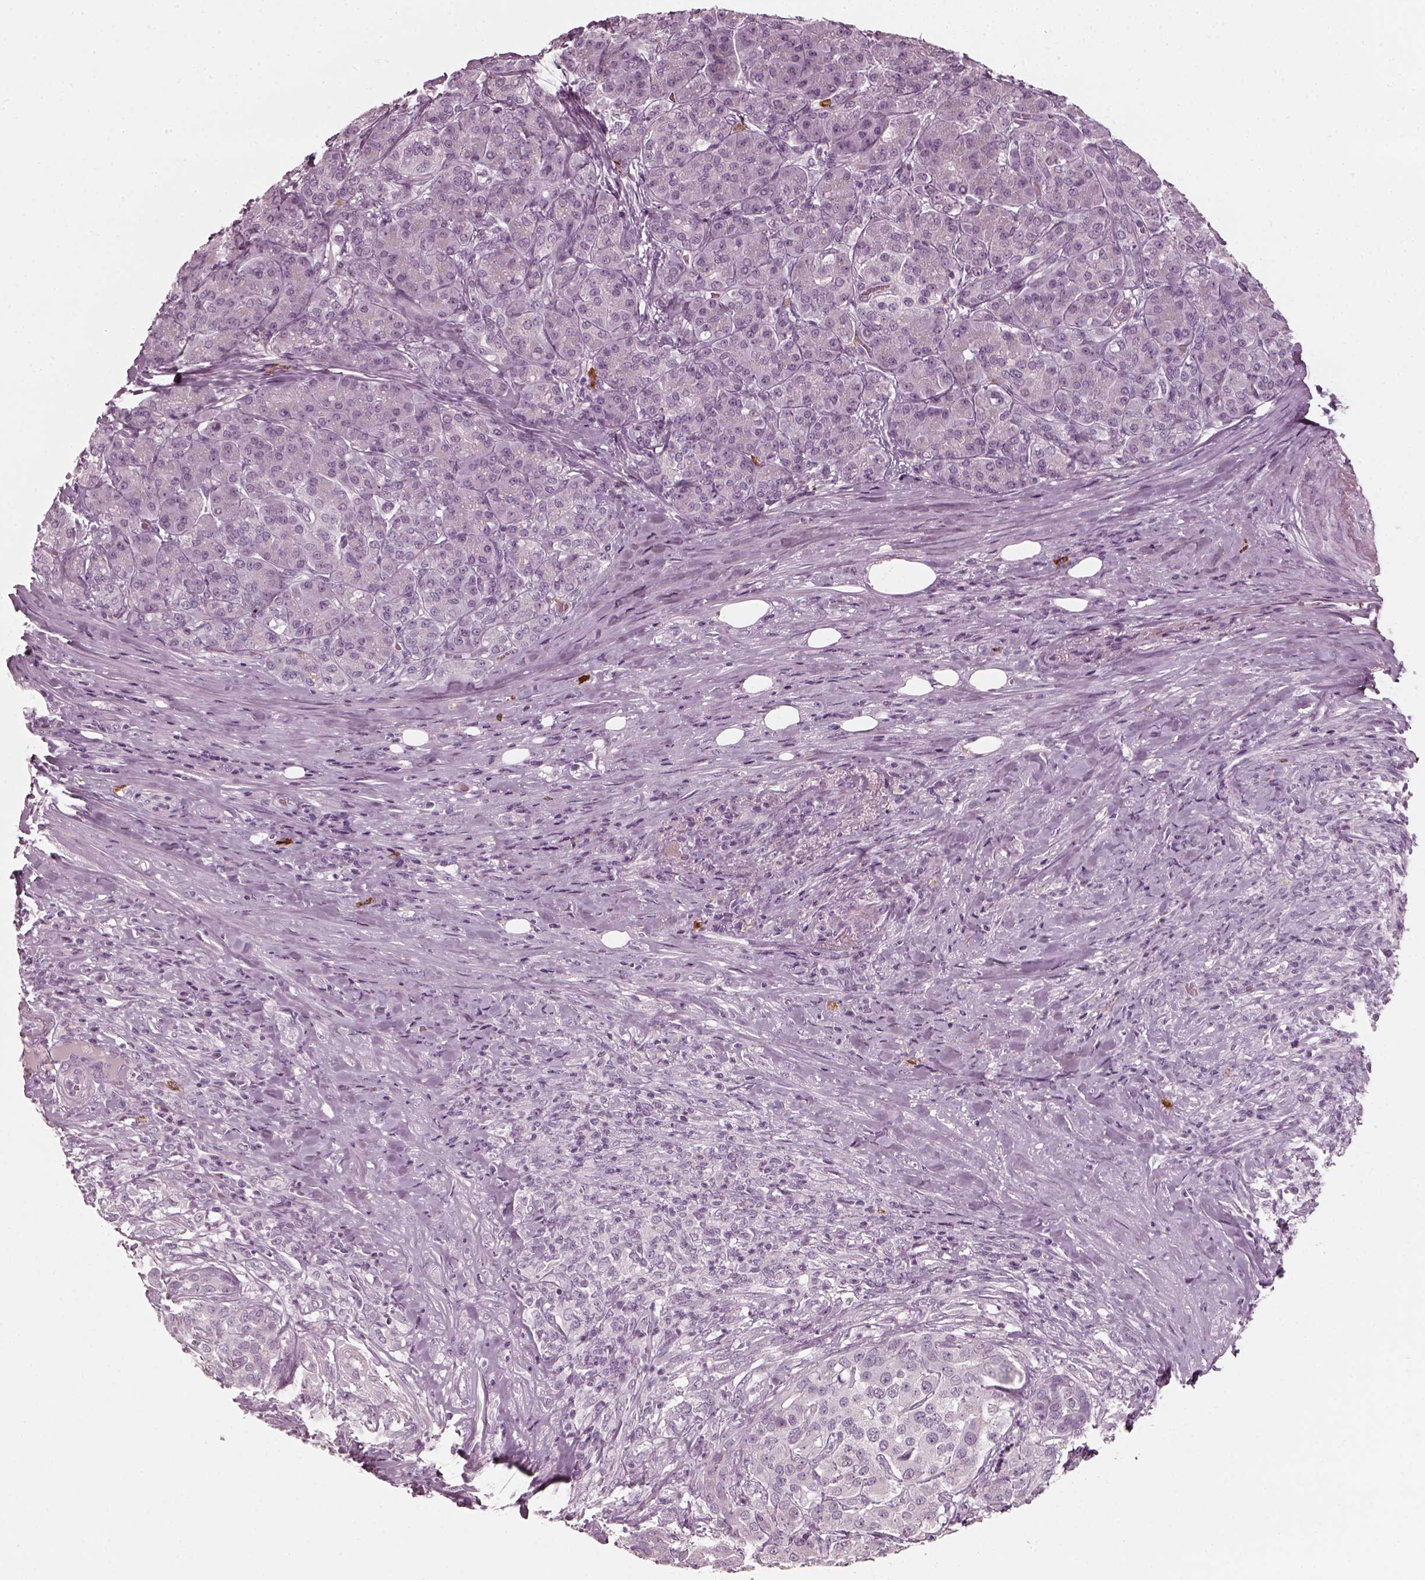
{"staining": {"intensity": "negative", "quantity": "none", "location": "none"}, "tissue": "pancreatic cancer", "cell_type": "Tumor cells", "image_type": "cancer", "snomed": [{"axis": "morphology", "description": "Normal tissue, NOS"}, {"axis": "morphology", "description": "Inflammation, NOS"}, {"axis": "morphology", "description": "Adenocarcinoma, NOS"}, {"axis": "topography", "description": "Pancreas"}], "caption": "Pancreatic cancer was stained to show a protein in brown. There is no significant positivity in tumor cells.", "gene": "CNTN1", "patient": {"sex": "male", "age": 57}}